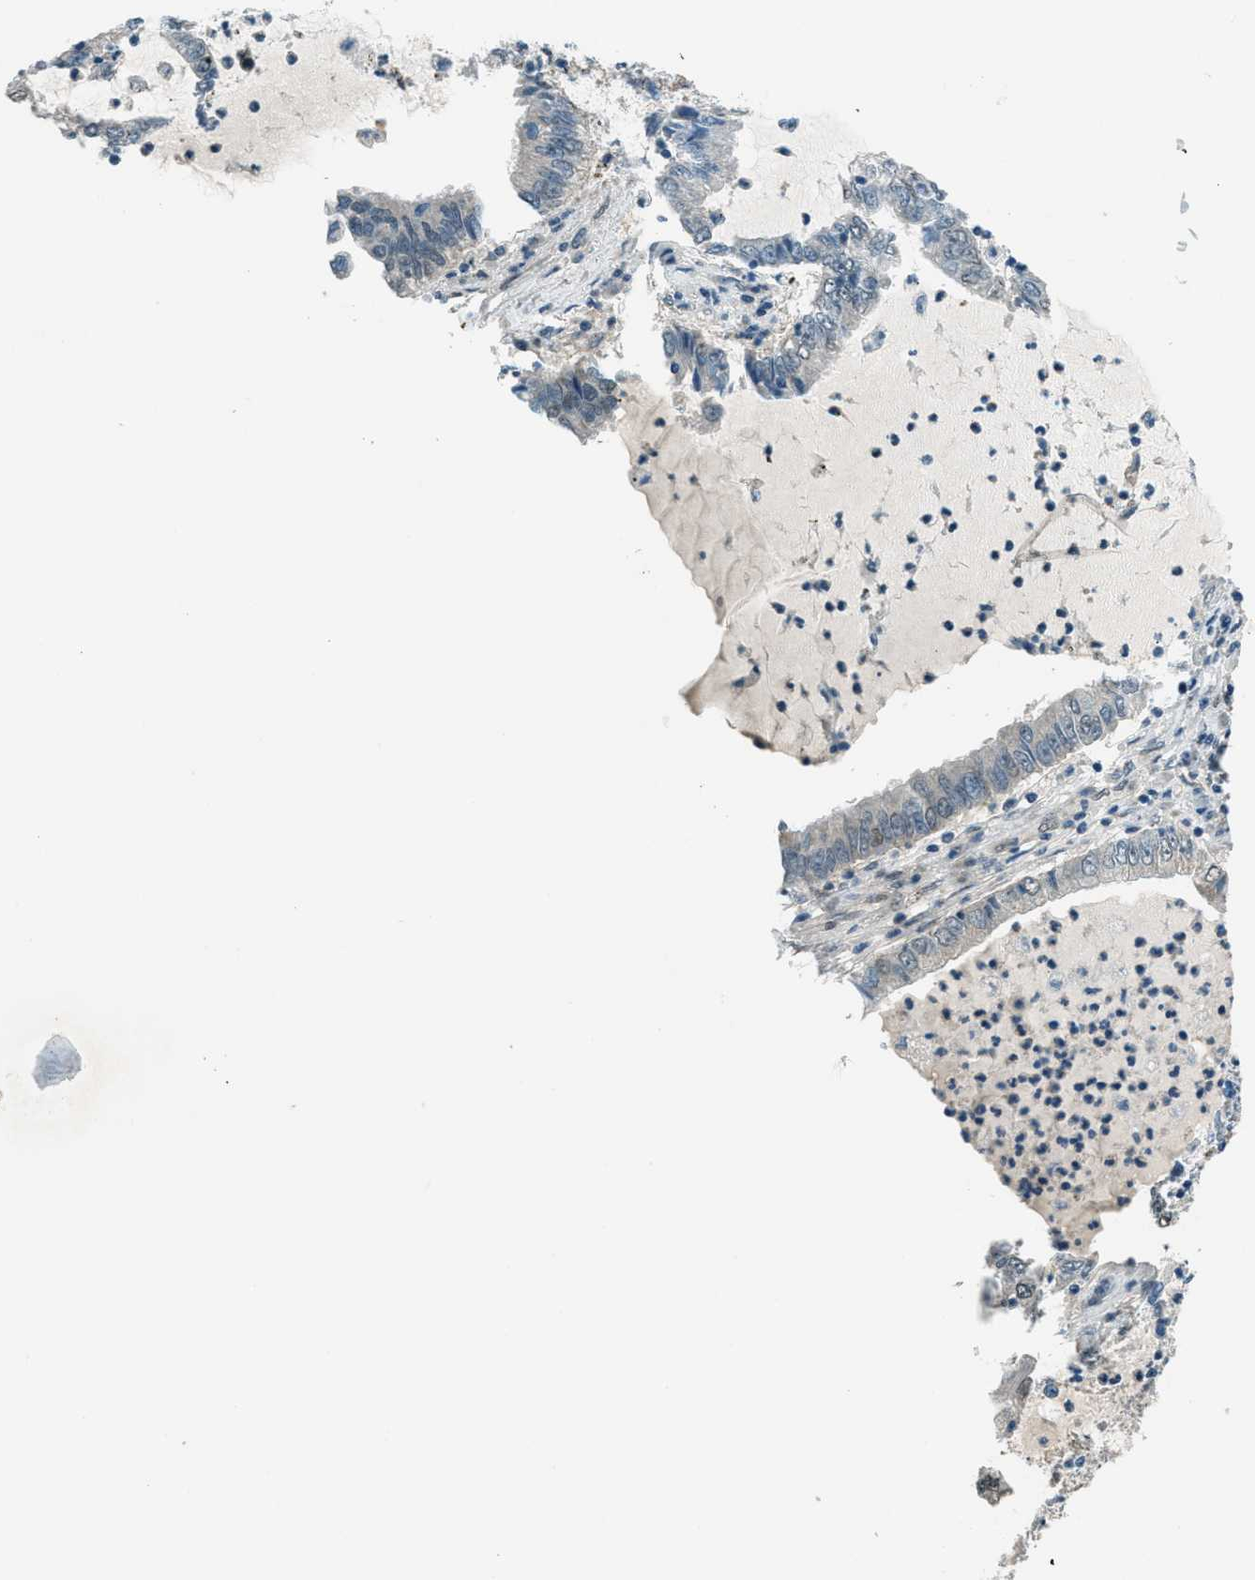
{"staining": {"intensity": "negative", "quantity": "none", "location": "none"}, "tissue": "lung cancer", "cell_type": "Tumor cells", "image_type": "cancer", "snomed": [{"axis": "morphology", "description": "Adenocarcinoma, NOS"}, {"axis": "topography", "description": "Lung"}], "caption": "IHC image of adenocarcinoma (lung) stained for a protein (brown), which demonstrates no positivity in tumor cells.", "gene": "NPEPL1", "patient": {"sex": "female", "age": 51}}